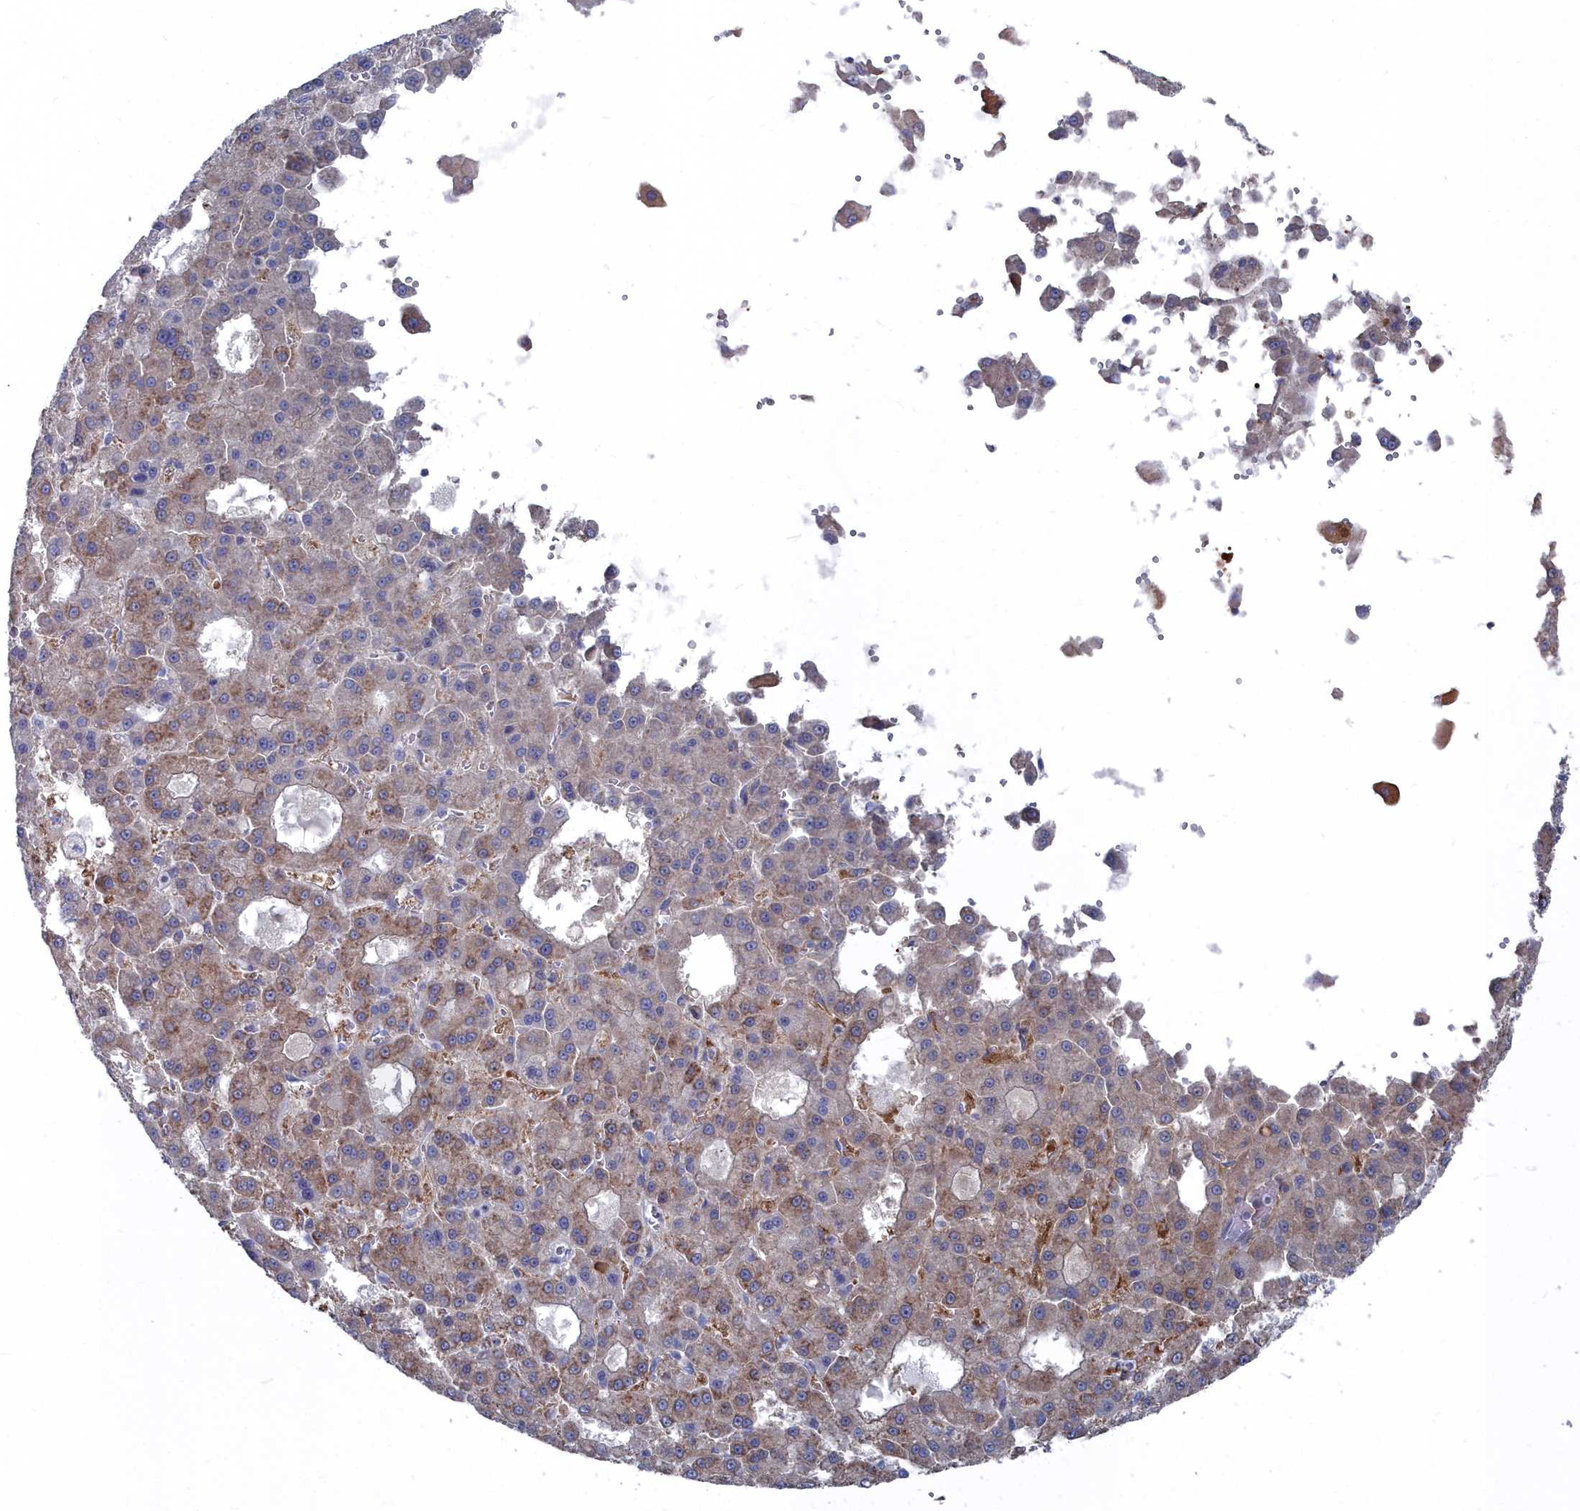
{"staining": {"intensity": "moderate", "quantity": "25%-75%", "location": "cytoplasmic/membranous"}, "tissue": "liver cancer", "cell_type": "Tumor cells", "image_type": "cancer", "snomed": [{"axis": "morphology", "description": "Carcinoma, Hepatocellular, NOS"}, {"axis": "topography", "description": "Liver"}], "caption": "Liver cancer (hepatocellular carcinoma) stained with immunohistochemistry (IHC) demonstrates moderate cytoplasmic/membranous staining in about 25%-75% of tumor cells.", "gene": "CCDC149", "patient": {"sex": "male", "age": 70}}